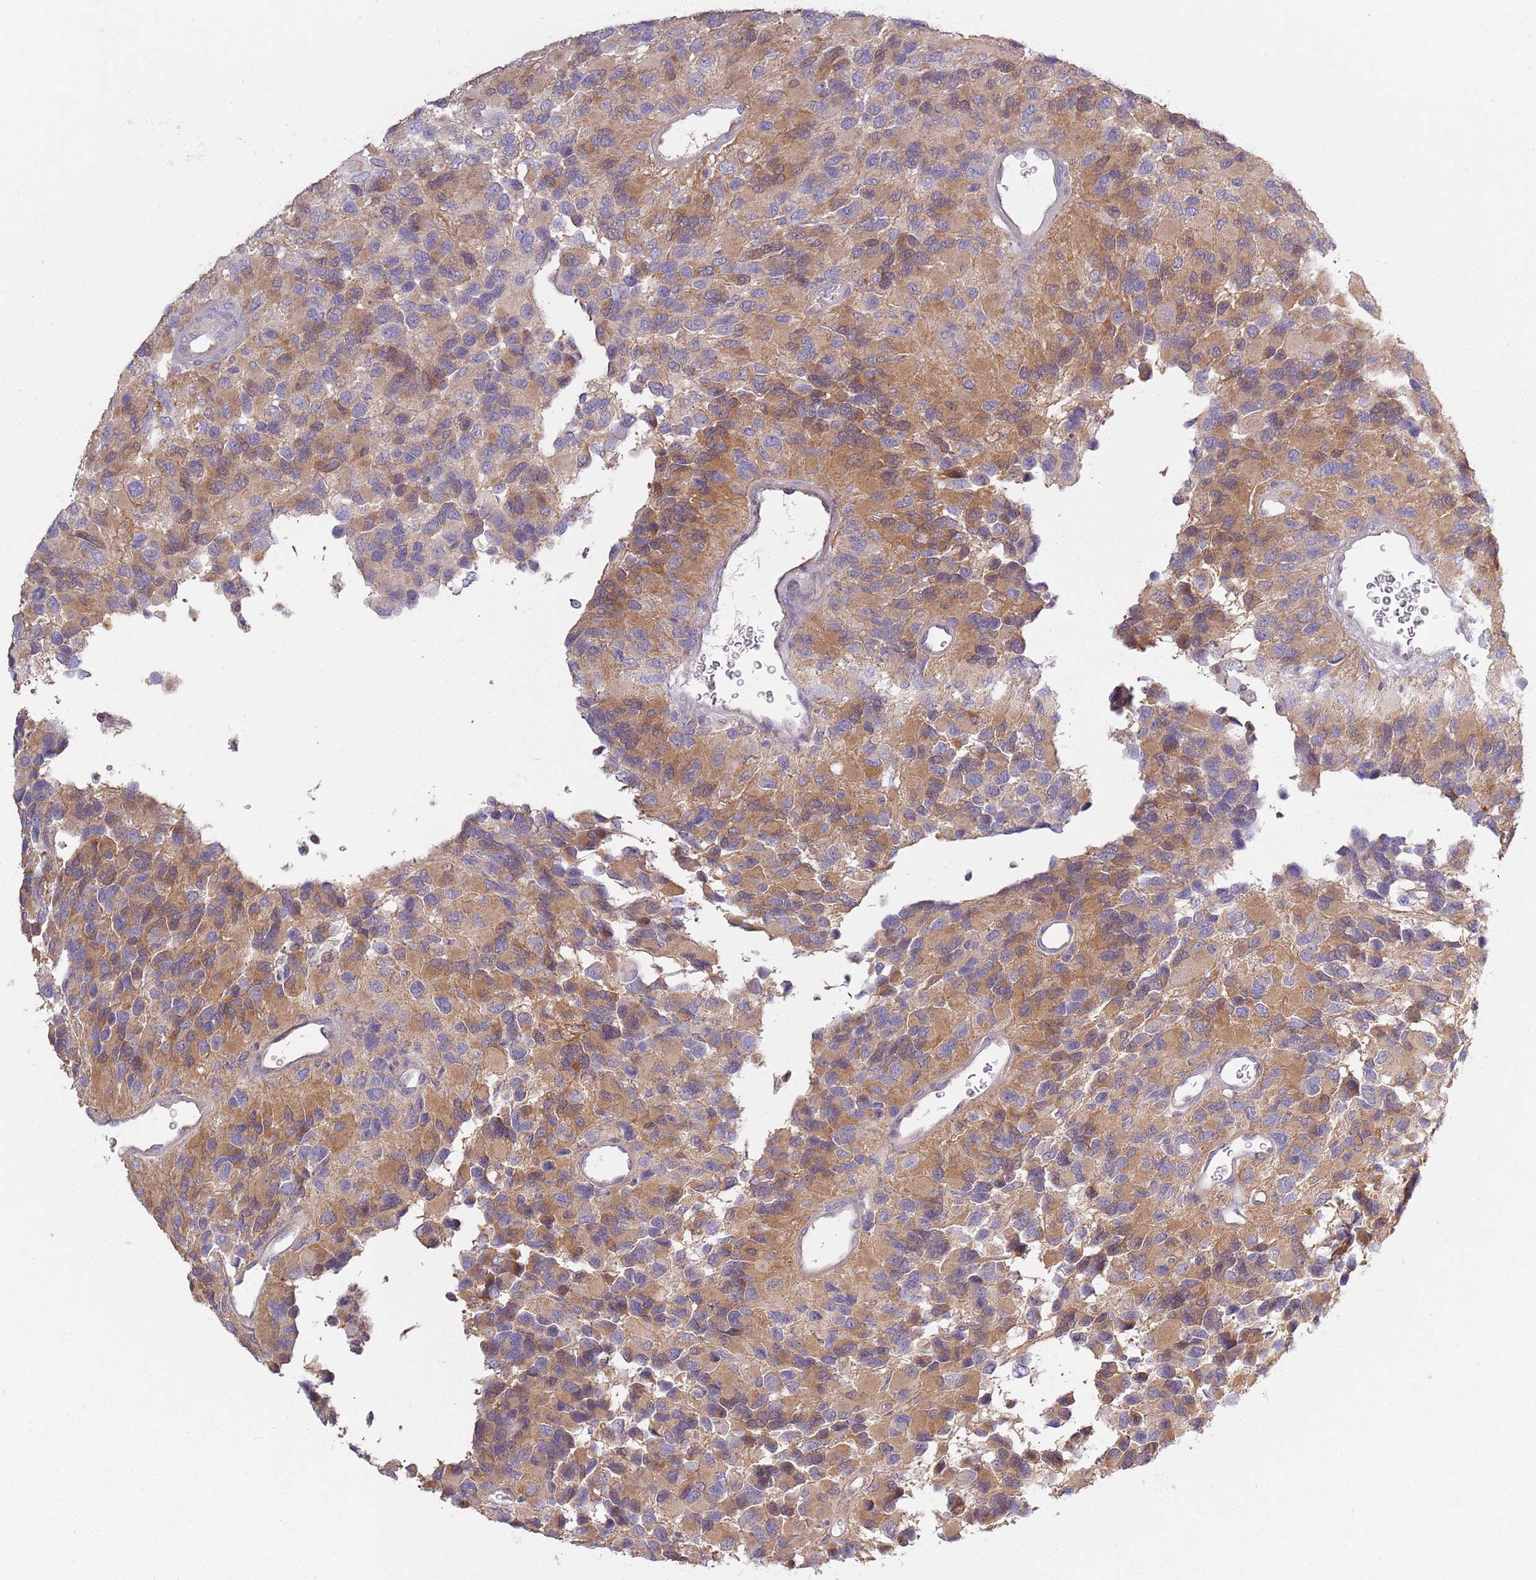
{"staining": {"intensity": "moderate", "quantity": "25%-75%", "location": "cytoplasmic/membranous"}, "tissue": "glioma", "cell_type": "Tumor cells", "image_type": "cancer", "snomed": [{"axis": "morphology", "description": "Glioma, malignant, High grade"}, {"axis": "topography", "description": "Brain"}], "caption": "DAB (3,3'-diaminobenzidine) immunohistochemical staining of human malignant high-grade glioma reveals moderate cytoplasmic/membranous protein staining in approximately 25%-75% of tumor cells.", "gene": "COQ5", "patient": {"sex": "male", "age": 77}}